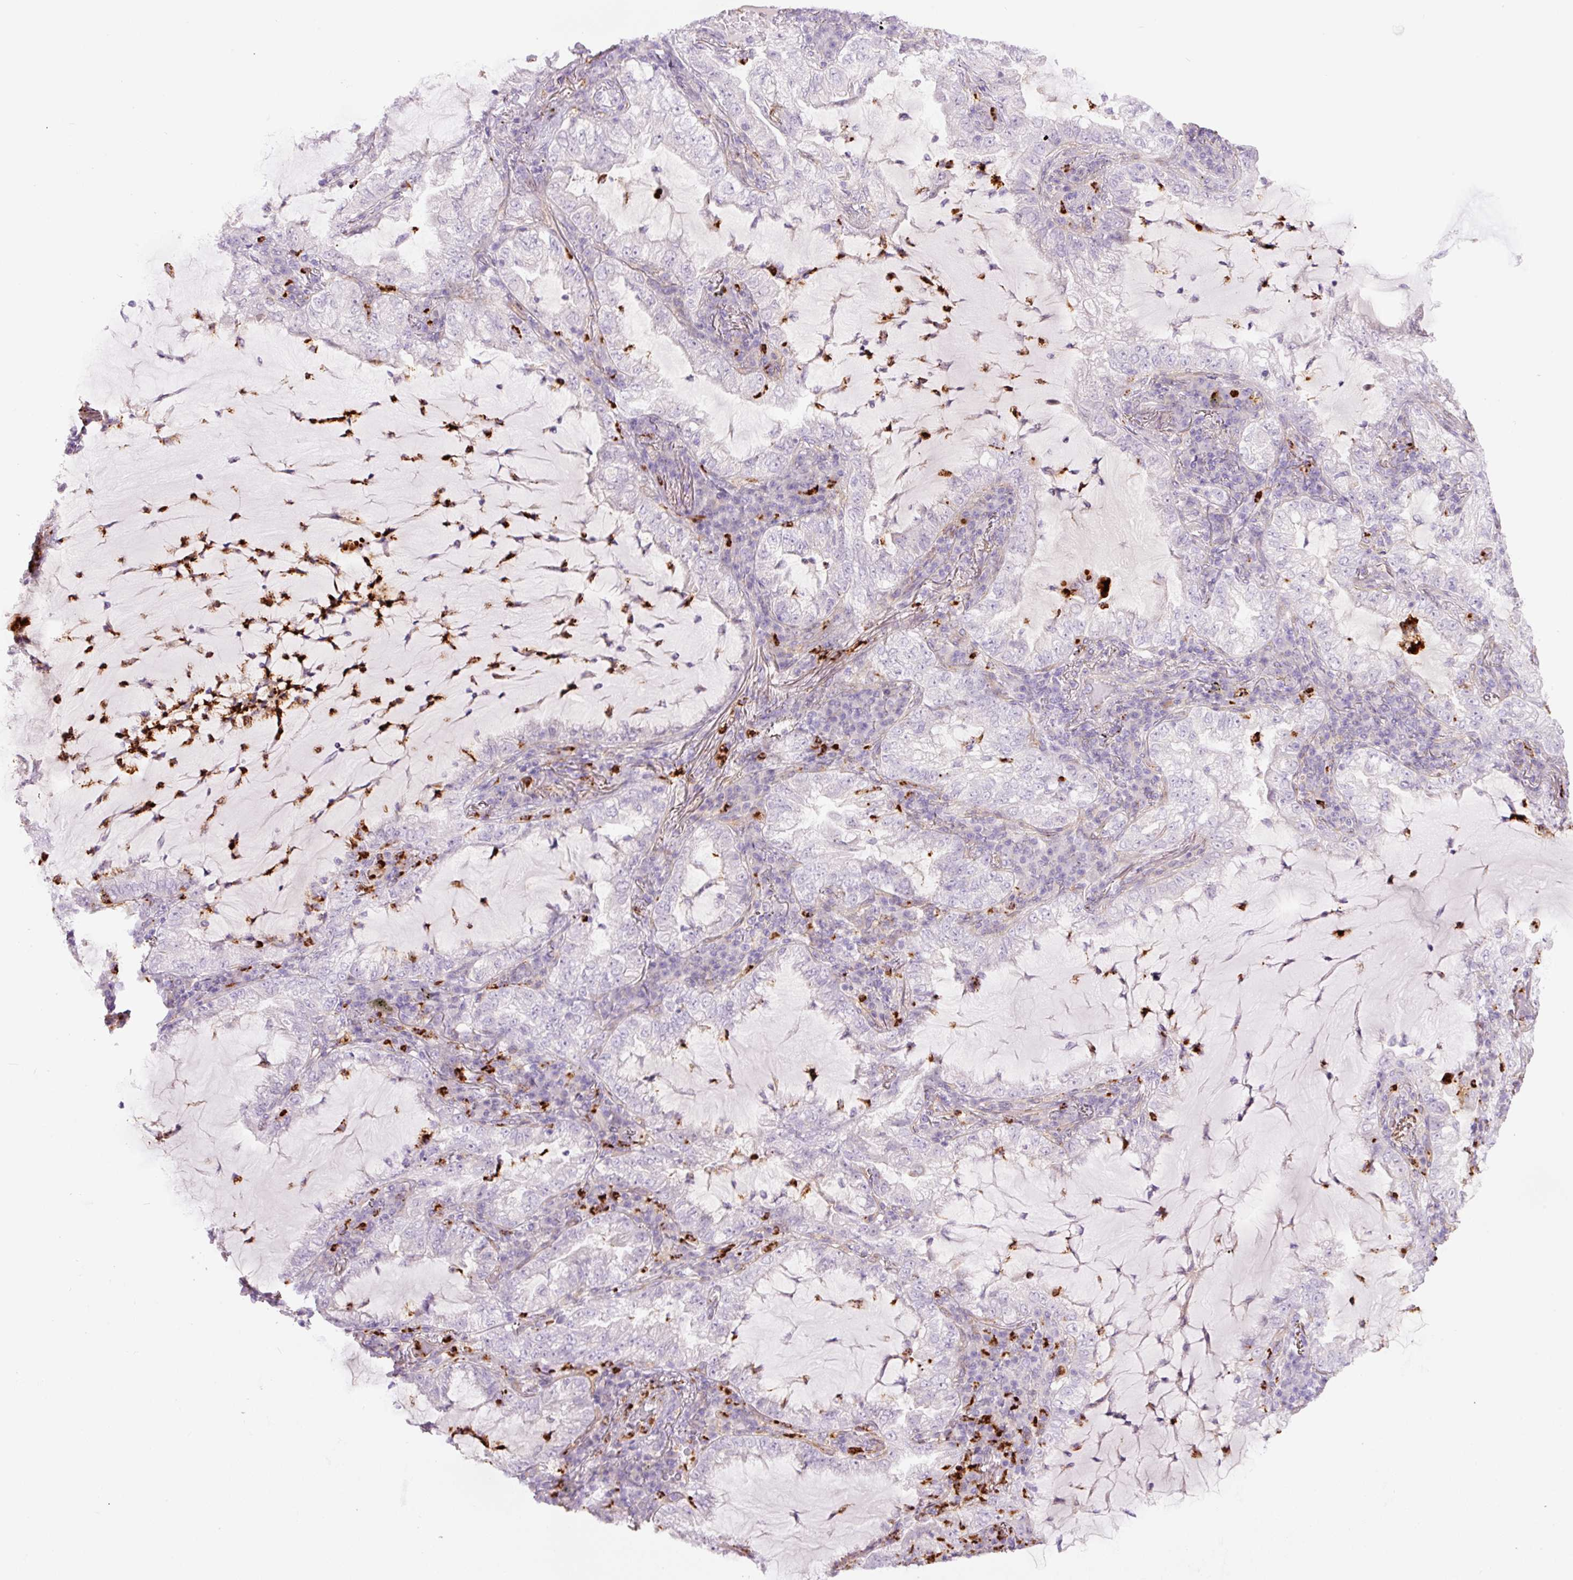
{"staining": {"intensity": "negative", "quantity": "none", "location": "none"}, "tissue": "lung cancer", "cell_type": "Tumor cells", "image_type": "cancer", "snomed": [{"axis": "morphology", "description": "Adenocarcinoma, NOS"}, {"axis": "topography", "description": "Lung"}], "caption": "Protein analysis of lung adenocarcinoma shows no significant positivity in tumor cells. (IHC, brightfield microscopy, high magnification).", "gene": "SH2D6", "patient": {"sex": "female", "age": 73}}